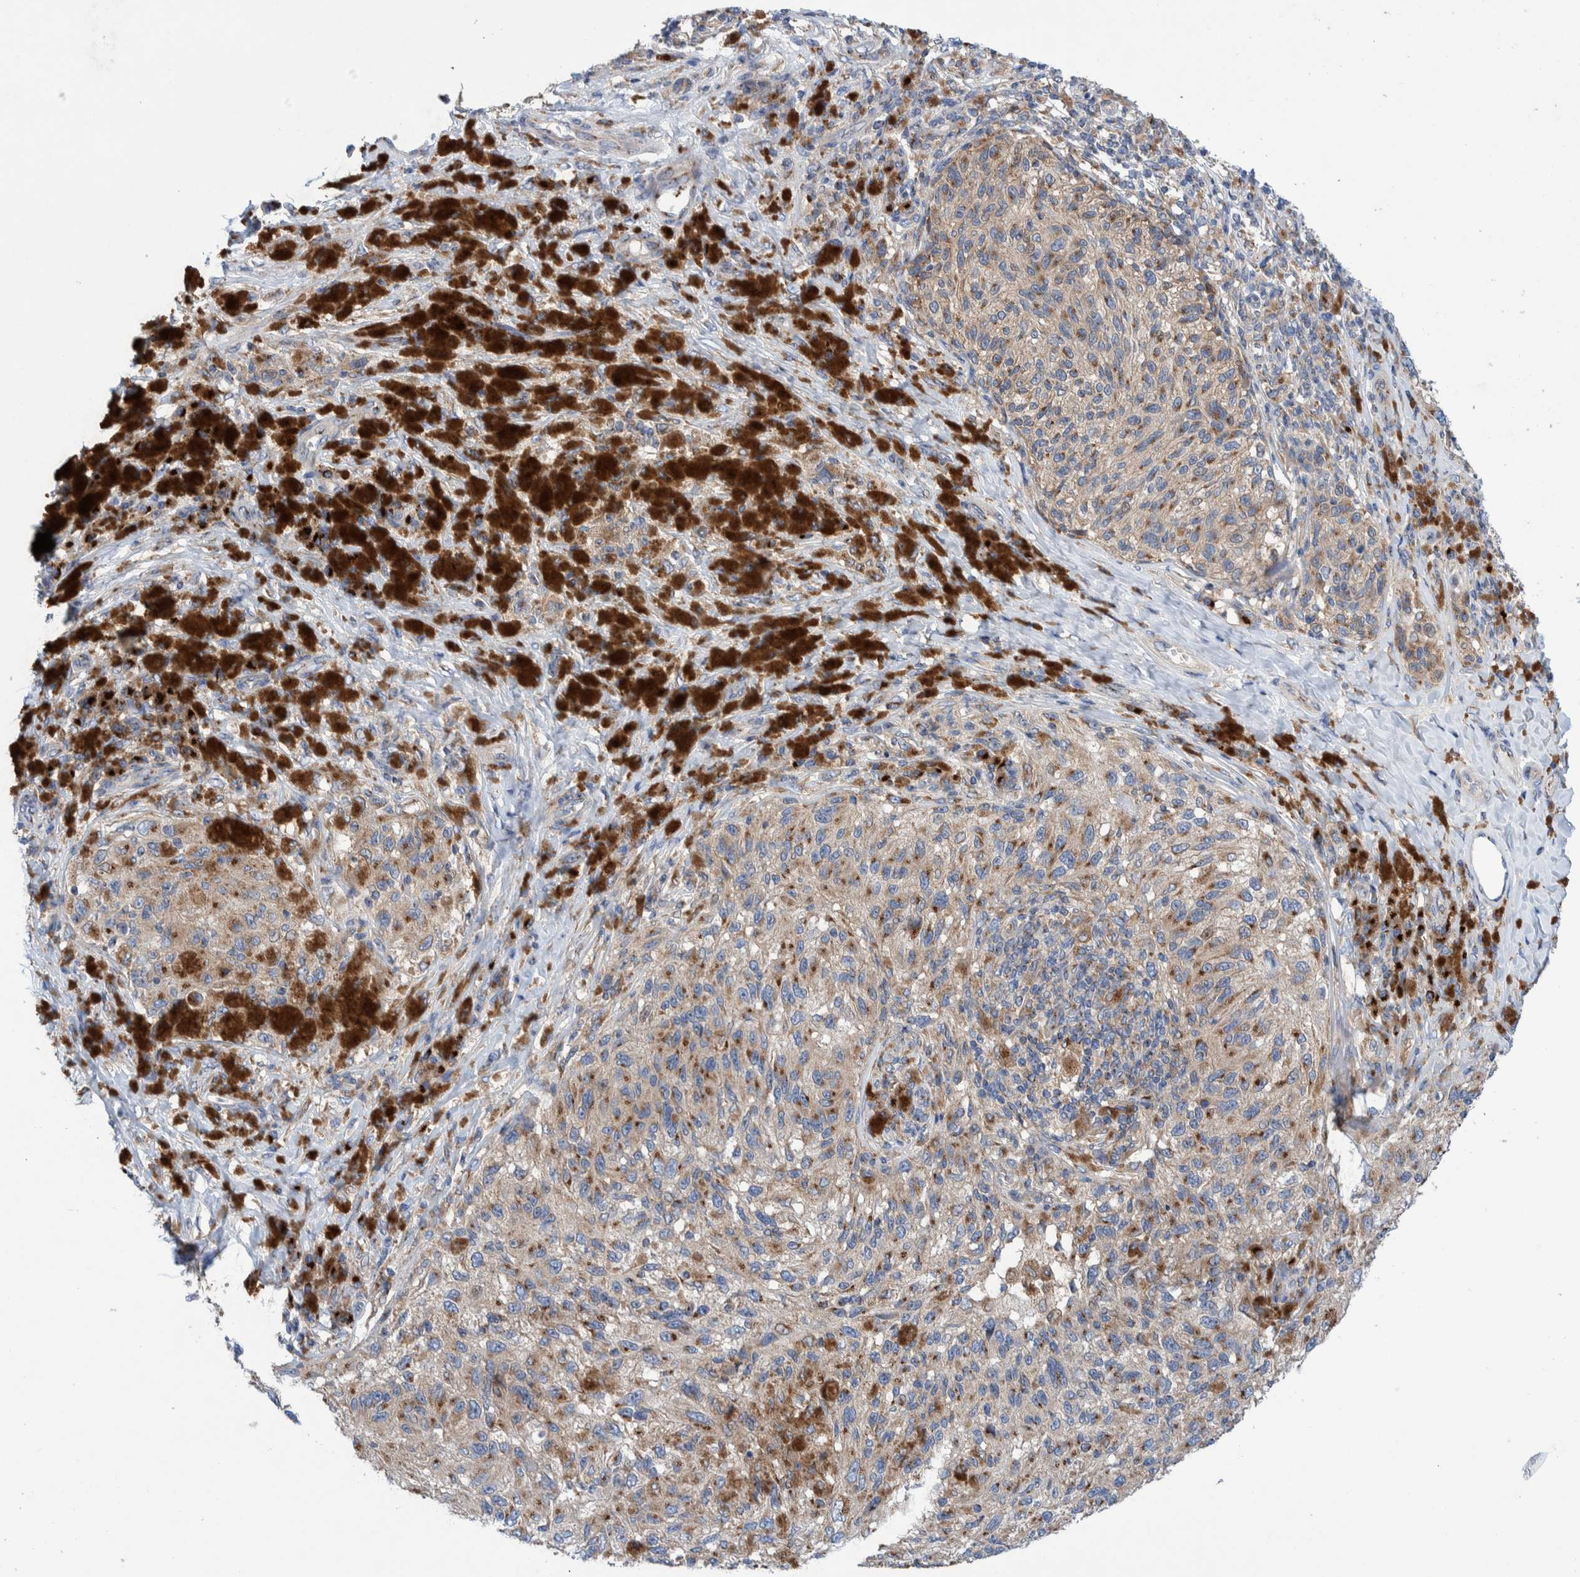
{"staining": {"intensity": "moderate", "quantity": ">75%", "location": "cytoplasmic/membranous"}, "tissue": "melanoma", "cell_type": "Tumor cells", "image_type": "cancer", "snomed": [{"axis": "morphology", "description": "Malignant melanoma, NOS"}, {"axis": "topography", "description": "Skin"}], "caption": "Tumor cells exhibit moderate cytoplasmic/membranous staining in about >75% of cells in malignant melanoma. (DAB (3,3'-diaminobenzidine) IHC, brown staining for protein, blue staining for nuclei).", "gene": "TRIM58", "patient": {"sex": "female", "age": 73}}